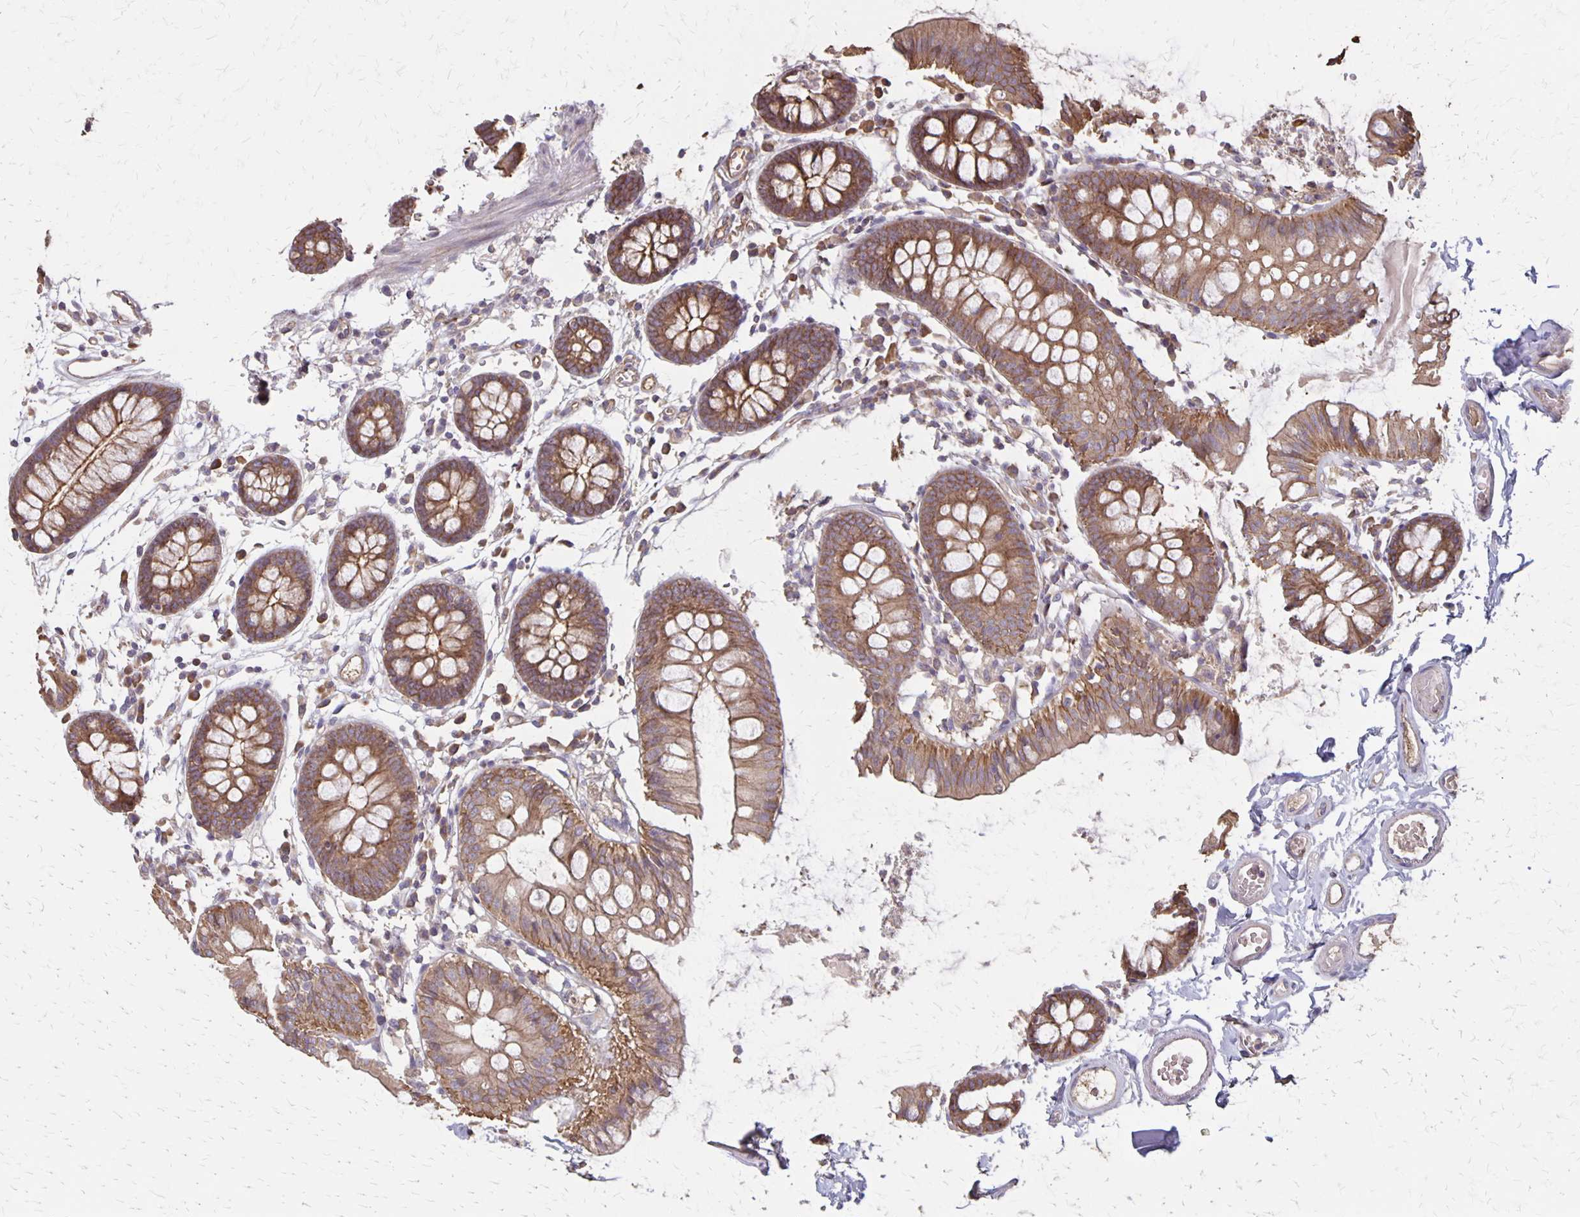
{"staining": {"intensity": "moderate", "quantity": ">75%", "location": "cytoplasmic/membranous"}, "tissue": "colon", "cell_type": "Endothelial cells", "image_type": "normal", "snomed": [{"axis": "morphology", "description": "Normal tissue, NOS"}, {"axis": "topography", "description": "Colon"}], "caption": "The photomicrograph reveals staining of benign colon, revealing moderate cytoplasmic/membranous protein expression (brown color) within endothelial cells.", "gene": "PROM2", "patient": {"sex": "female", "age": 84}}